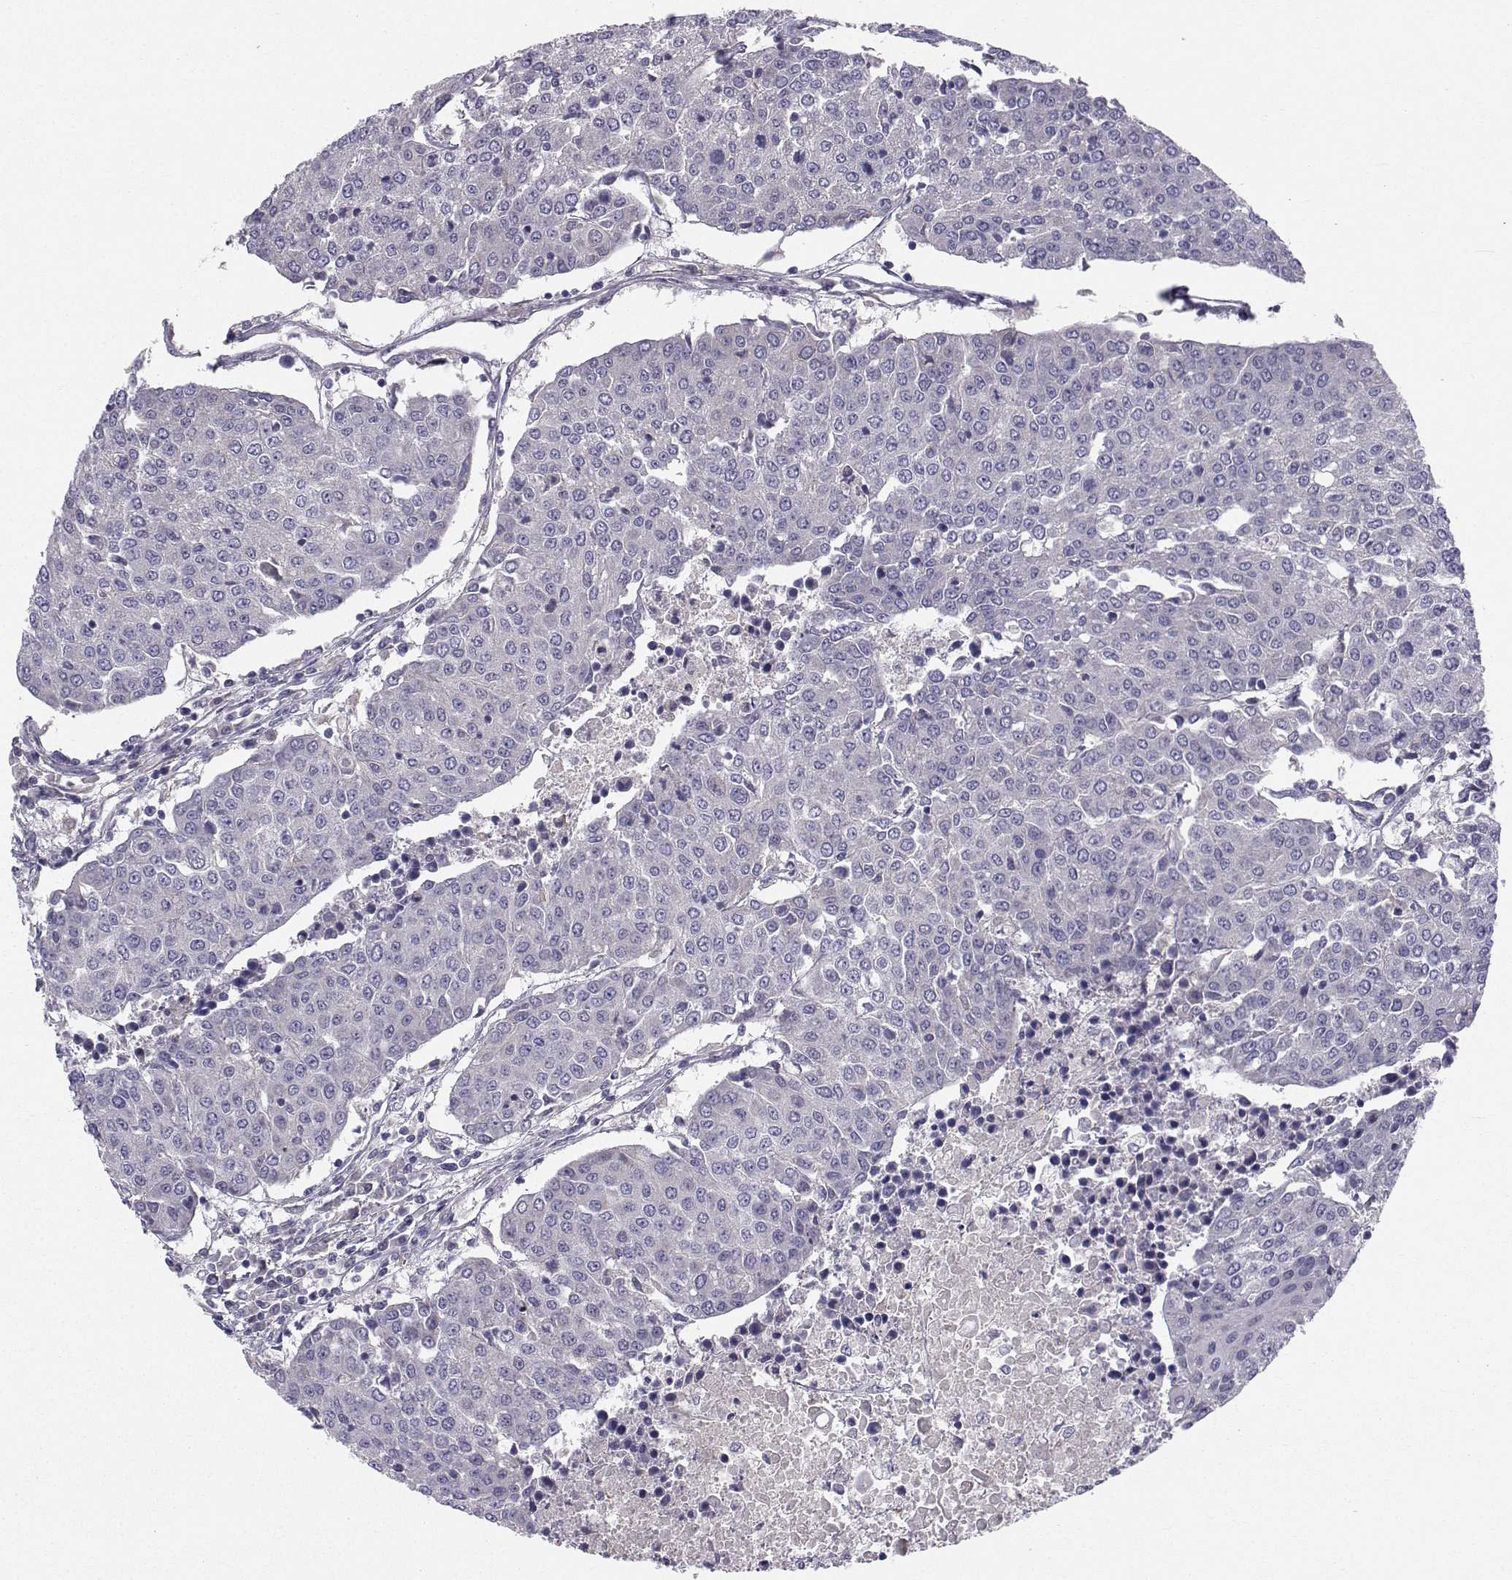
{"staining": {"intensity": "negative", "quantity": "none", "location": "none"}, "tissue": "urothelial cancer", "cell_type": "Tumor cells", "image_type": "cancer", "snomed": [{"axis": "morphology", "description": "Urothelial carcinoma, High grade"}, {"axis": "topography", "description": "Urinary bladder"}], "caption": "This is an immunohistochemistry (IHC) micrograph of urothelial cancer. There is no expression in tumor cells.", "gene": "PEX5L", "patient": {"sex": "female", "age": 85}}